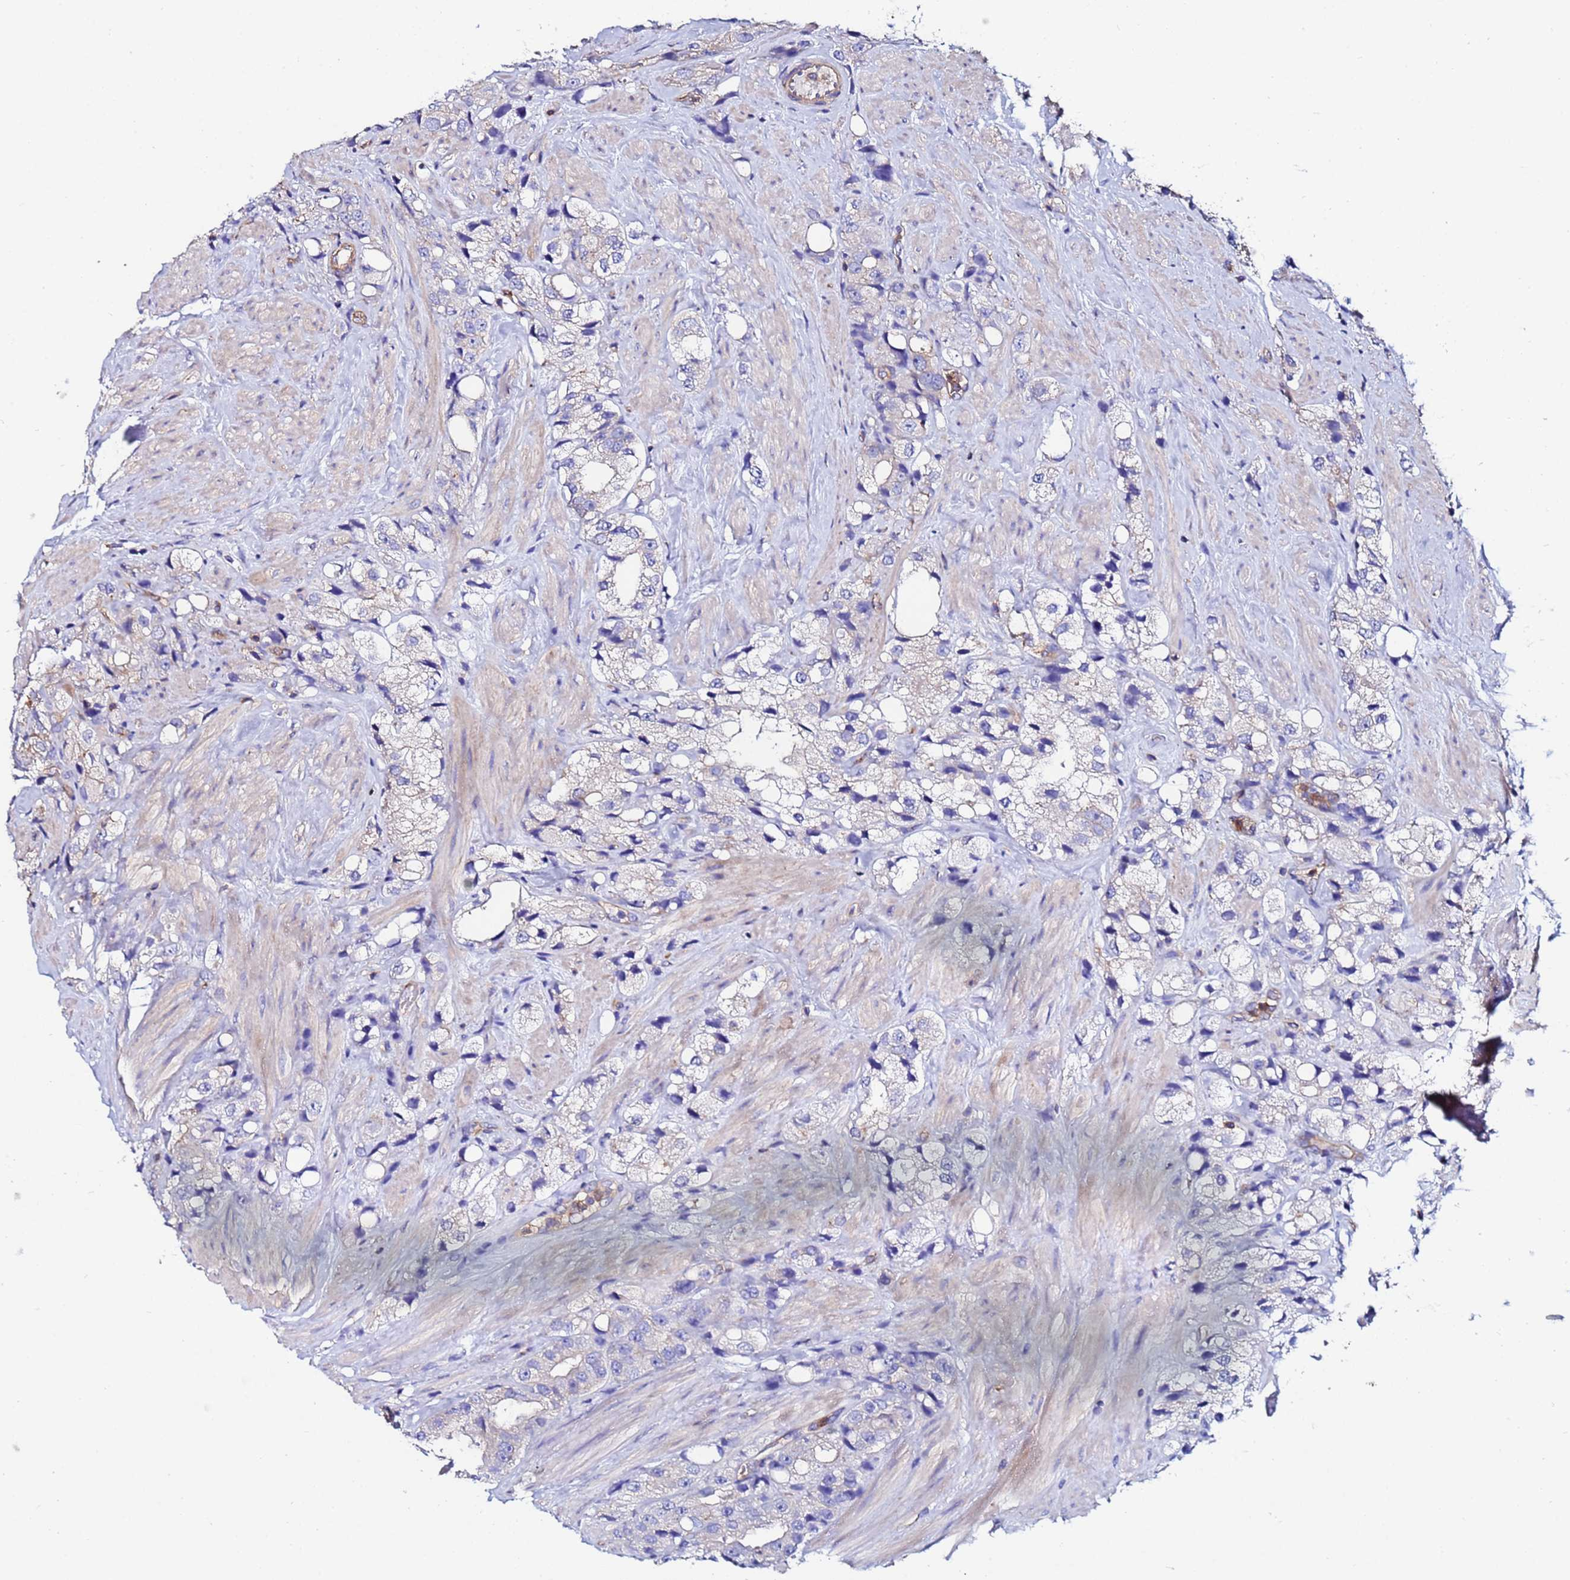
{"staining": {"intensity": "negative", "quantity": "none", "location": "none"}, "tissue": "prostate cancer", "cell_type": "Tumor cells", "image_type": "cancer", "snomed": [{"axis": "morphology", "description": "Adenocarcinoma, NOS"}, {"axis": "topography", "description": "Prostate"}], "caption": "A photomicrograph of prostate cancer (adenocarcinoma) stained for a protein exhibits no brown staining in tumor cells. (DAB immunohistochemistry visualized using brightfield microscopy, high magnification).", "gene": "POTEE", "patient": {"sex": "male", "age": 79}}